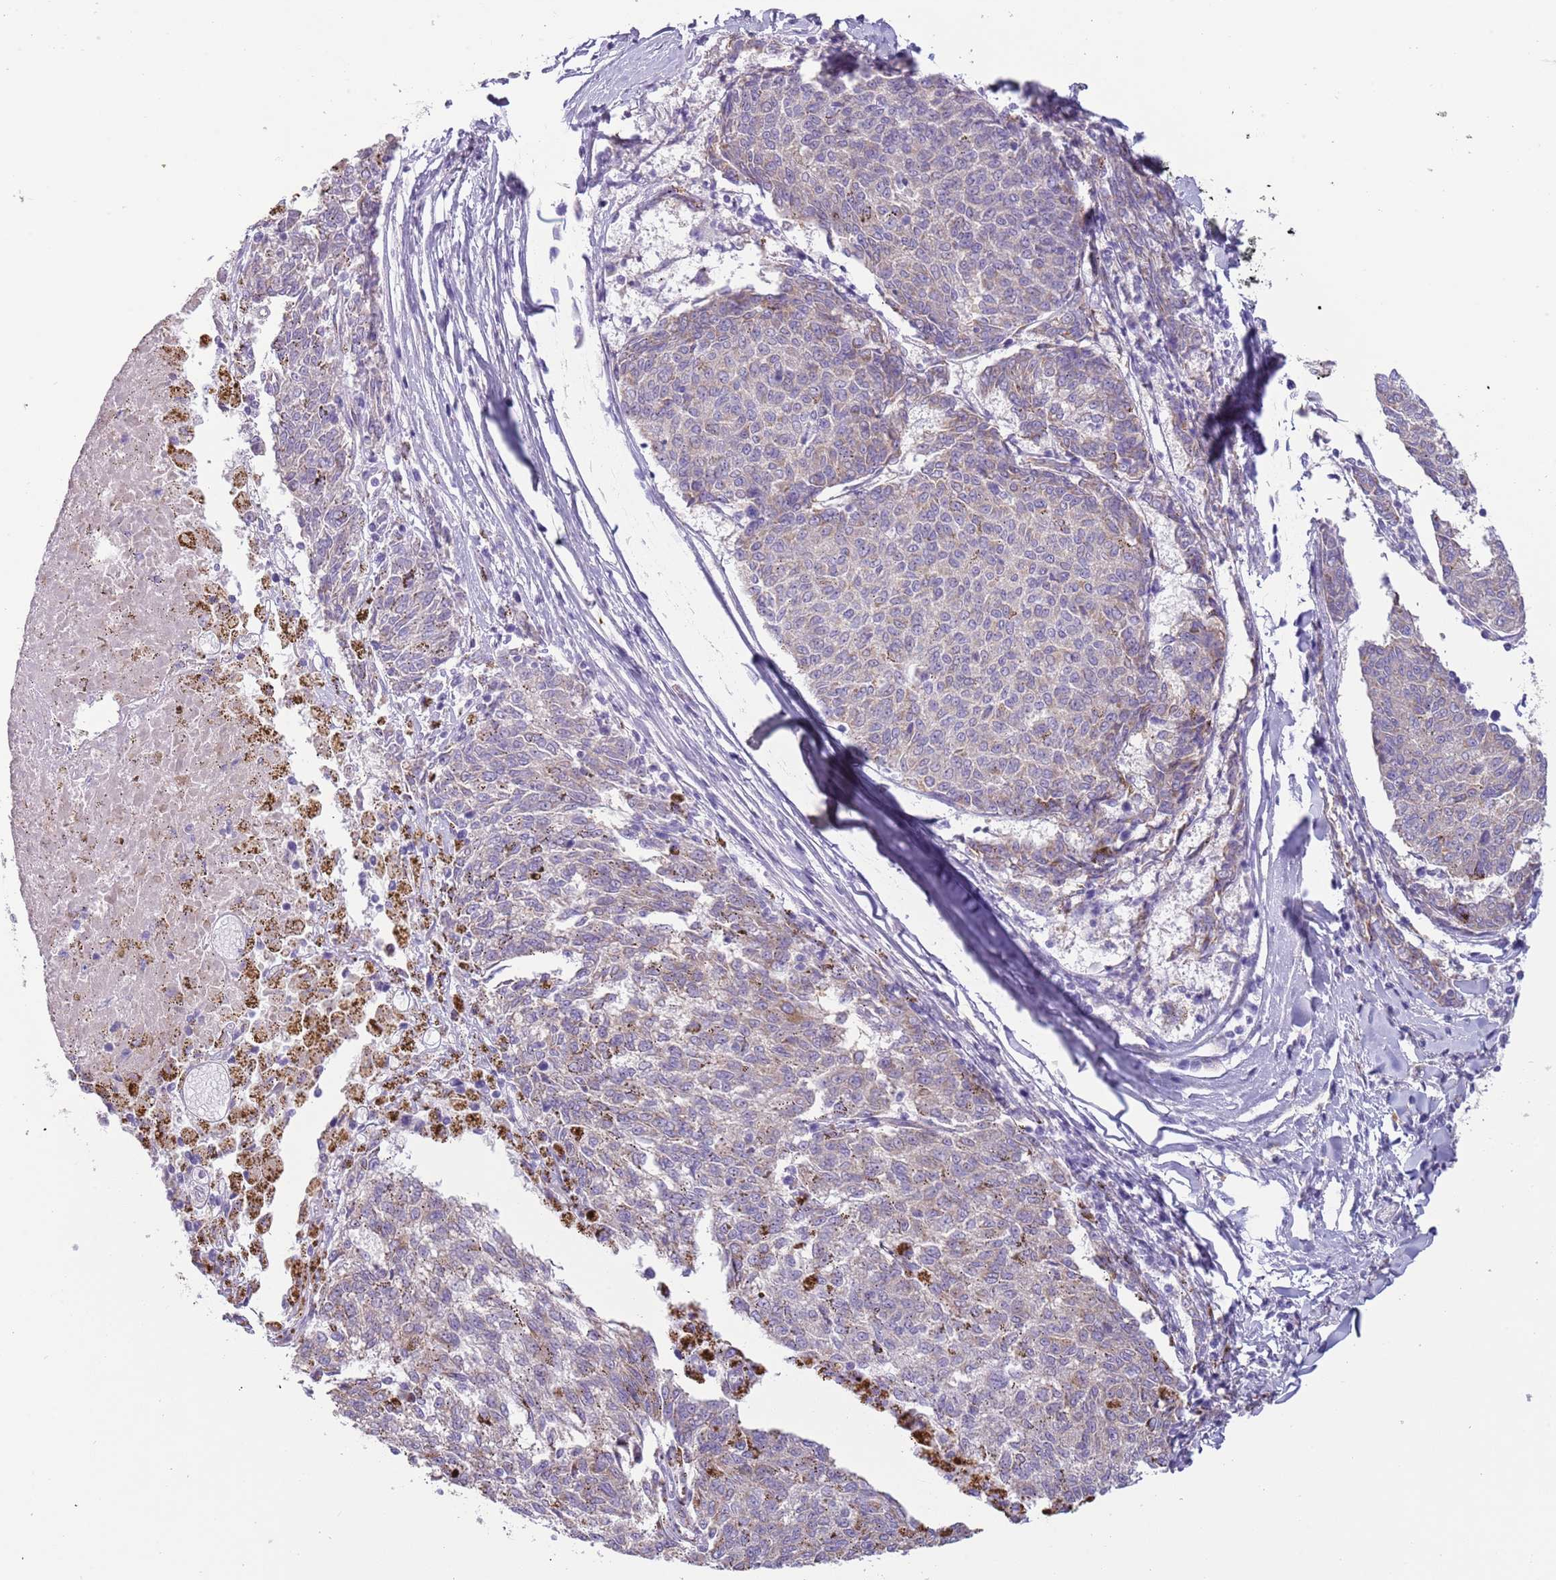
{"staining": {"intensity": "weak", "quantity": "<25%", "location": "cytoplasmic/membranous"}, "tissue": "melanoma", "cell_type": "Tumor cells", "image_type": "cancer", "snomed": [{"axis": "morphology", "description": "Malignant melanoma, NOS"}, {"axis": "topography", "description": "Skin"}], "caption": "Malignant melanoma was stained to show a protein in brown. There is no significant staining in tumor cells.", "gene": "RNF222", "patient": {"sex": "female", "age": 72}}